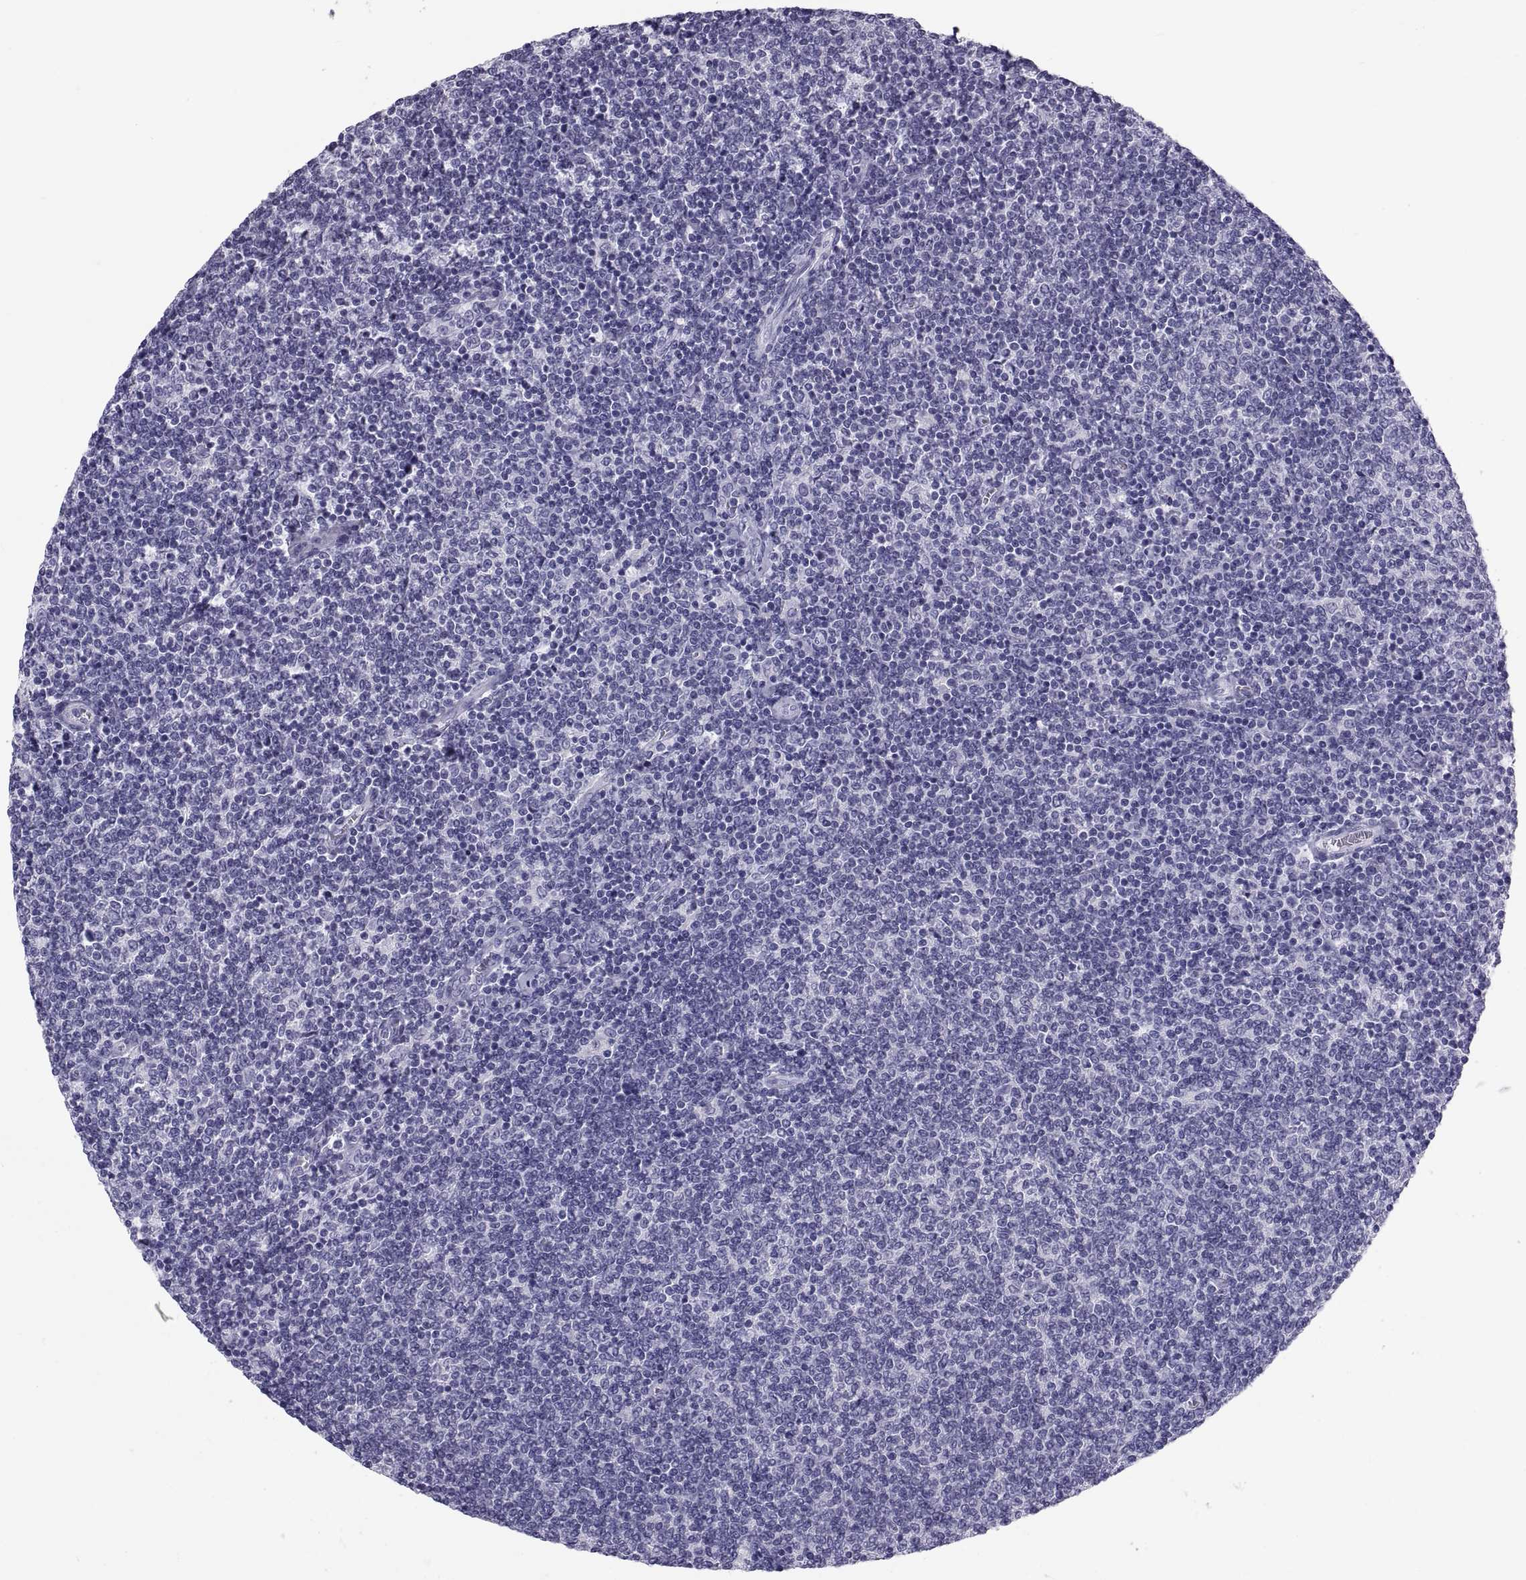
{"staining": {"intensity": "negative", "quantity": "none", "location": "none"}, "tissue": "lymphoma", "cell_type": "Tumor cells", "image_type": "cancer", "snomed": [{"axis": "morphology", "description": "Malignant lymphoma, non-Hodgkin's type, Low grade"}, {"axis": "topography", "description": "Lymph node"}], "caption": "The histopathology image shows no significant expression in tumor cells of low-grade malignant lymphoma, non-Hodgkin's type.", "gene": "DEFB129", "patient": {"sex": "male", "age": 52}}